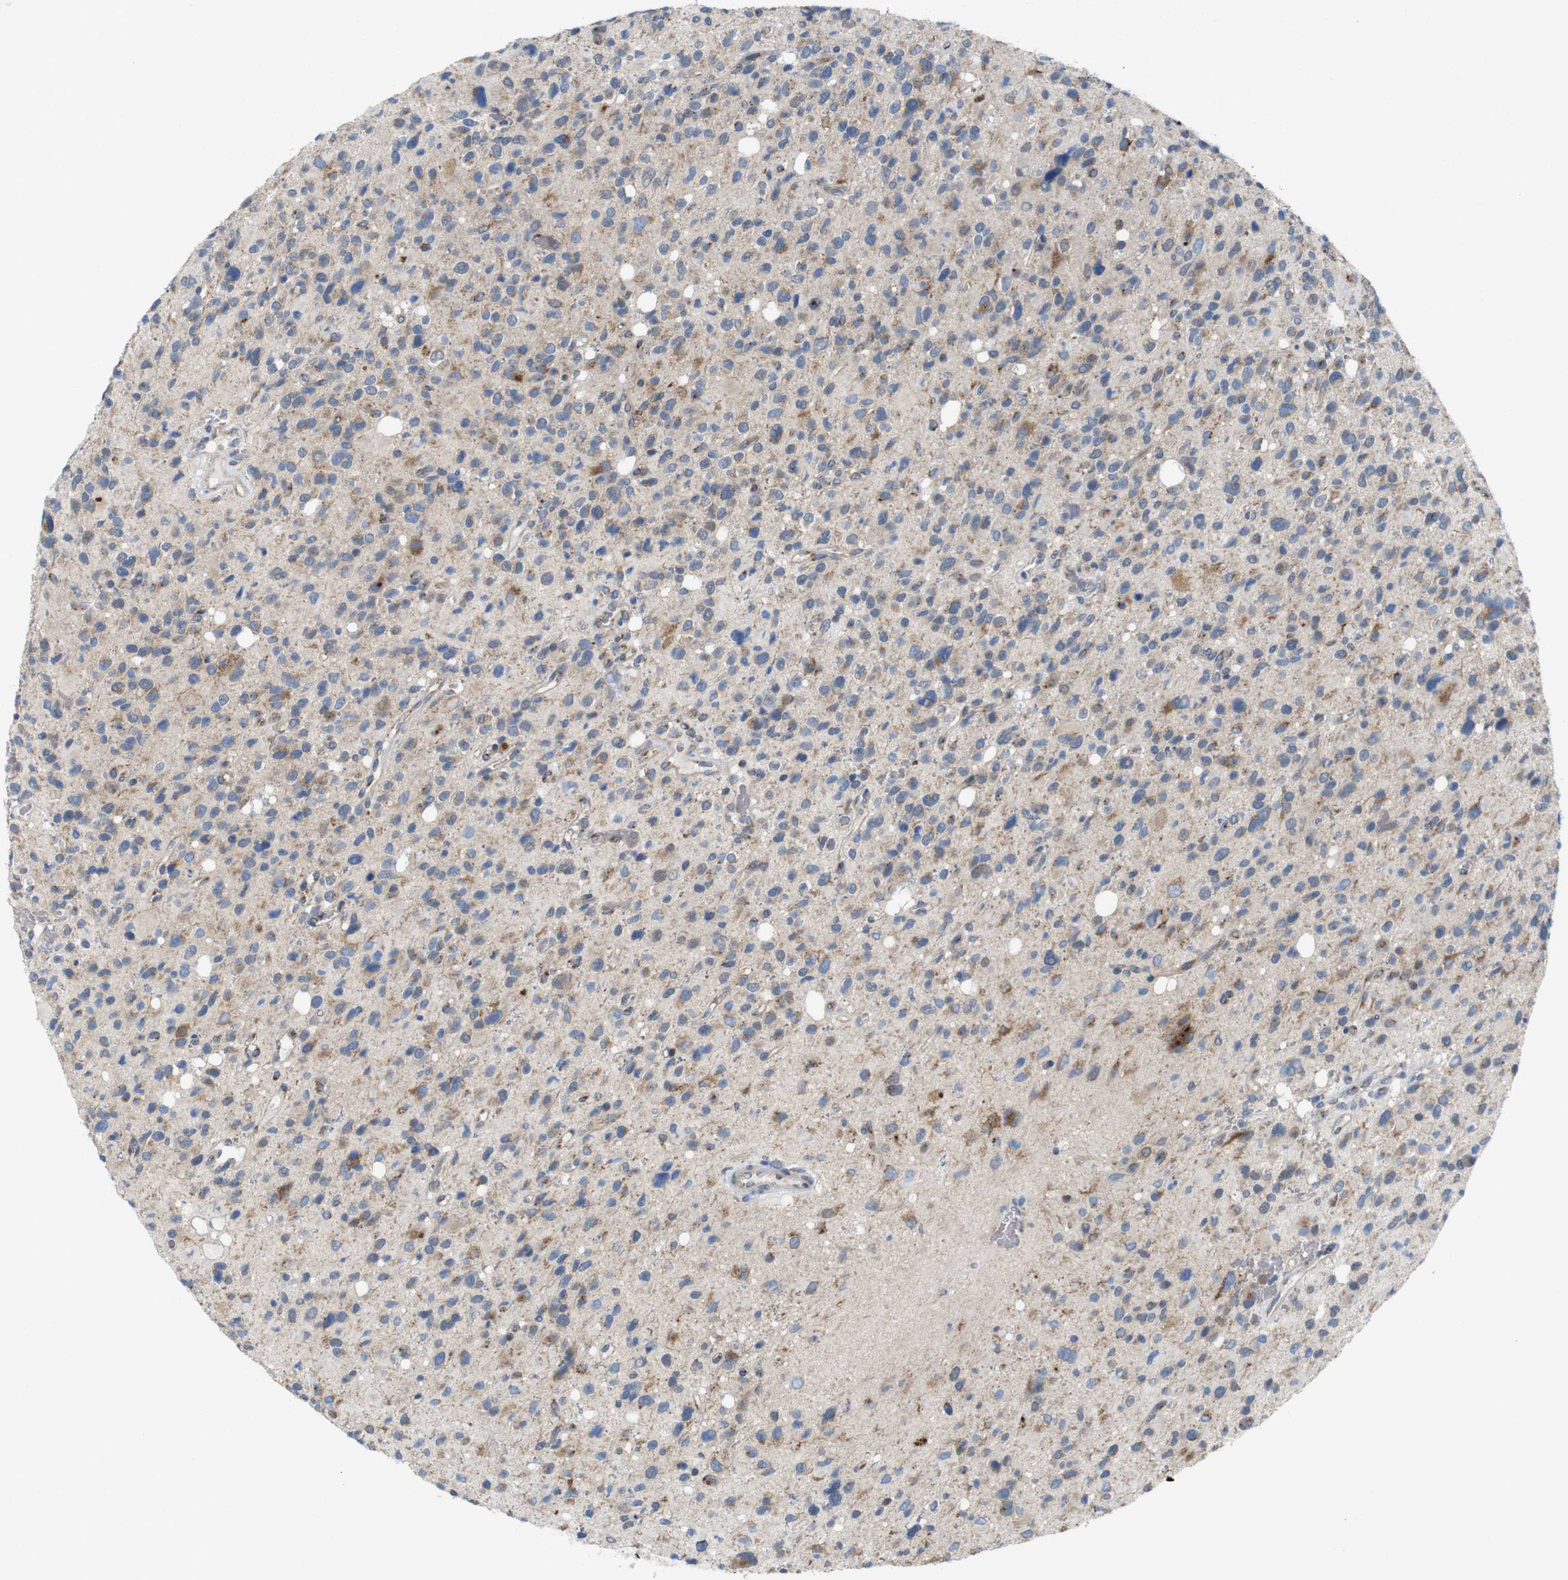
{"staining": {"intensity": "moderate", "quantity": "25%-75%", "location": "cytoplasmic/membranous"}, "tissue": "glioma", "cell_type": "Tumor cells", "image_type": "cancer", "snomed": [{"axis": "morphology", "description": "Glioma, malignant, High grade"}, {"axis": "topography", "description": "Brain"}], "caption": "Brown immunohistochemical staining in human malignant high-grade glioma reveals moderate cytoplasmic/membranous positivity in about 25%-75% of tumor cells.", "gene": "EFCAB14", "patient": {"sex": "male", "age": 48}}